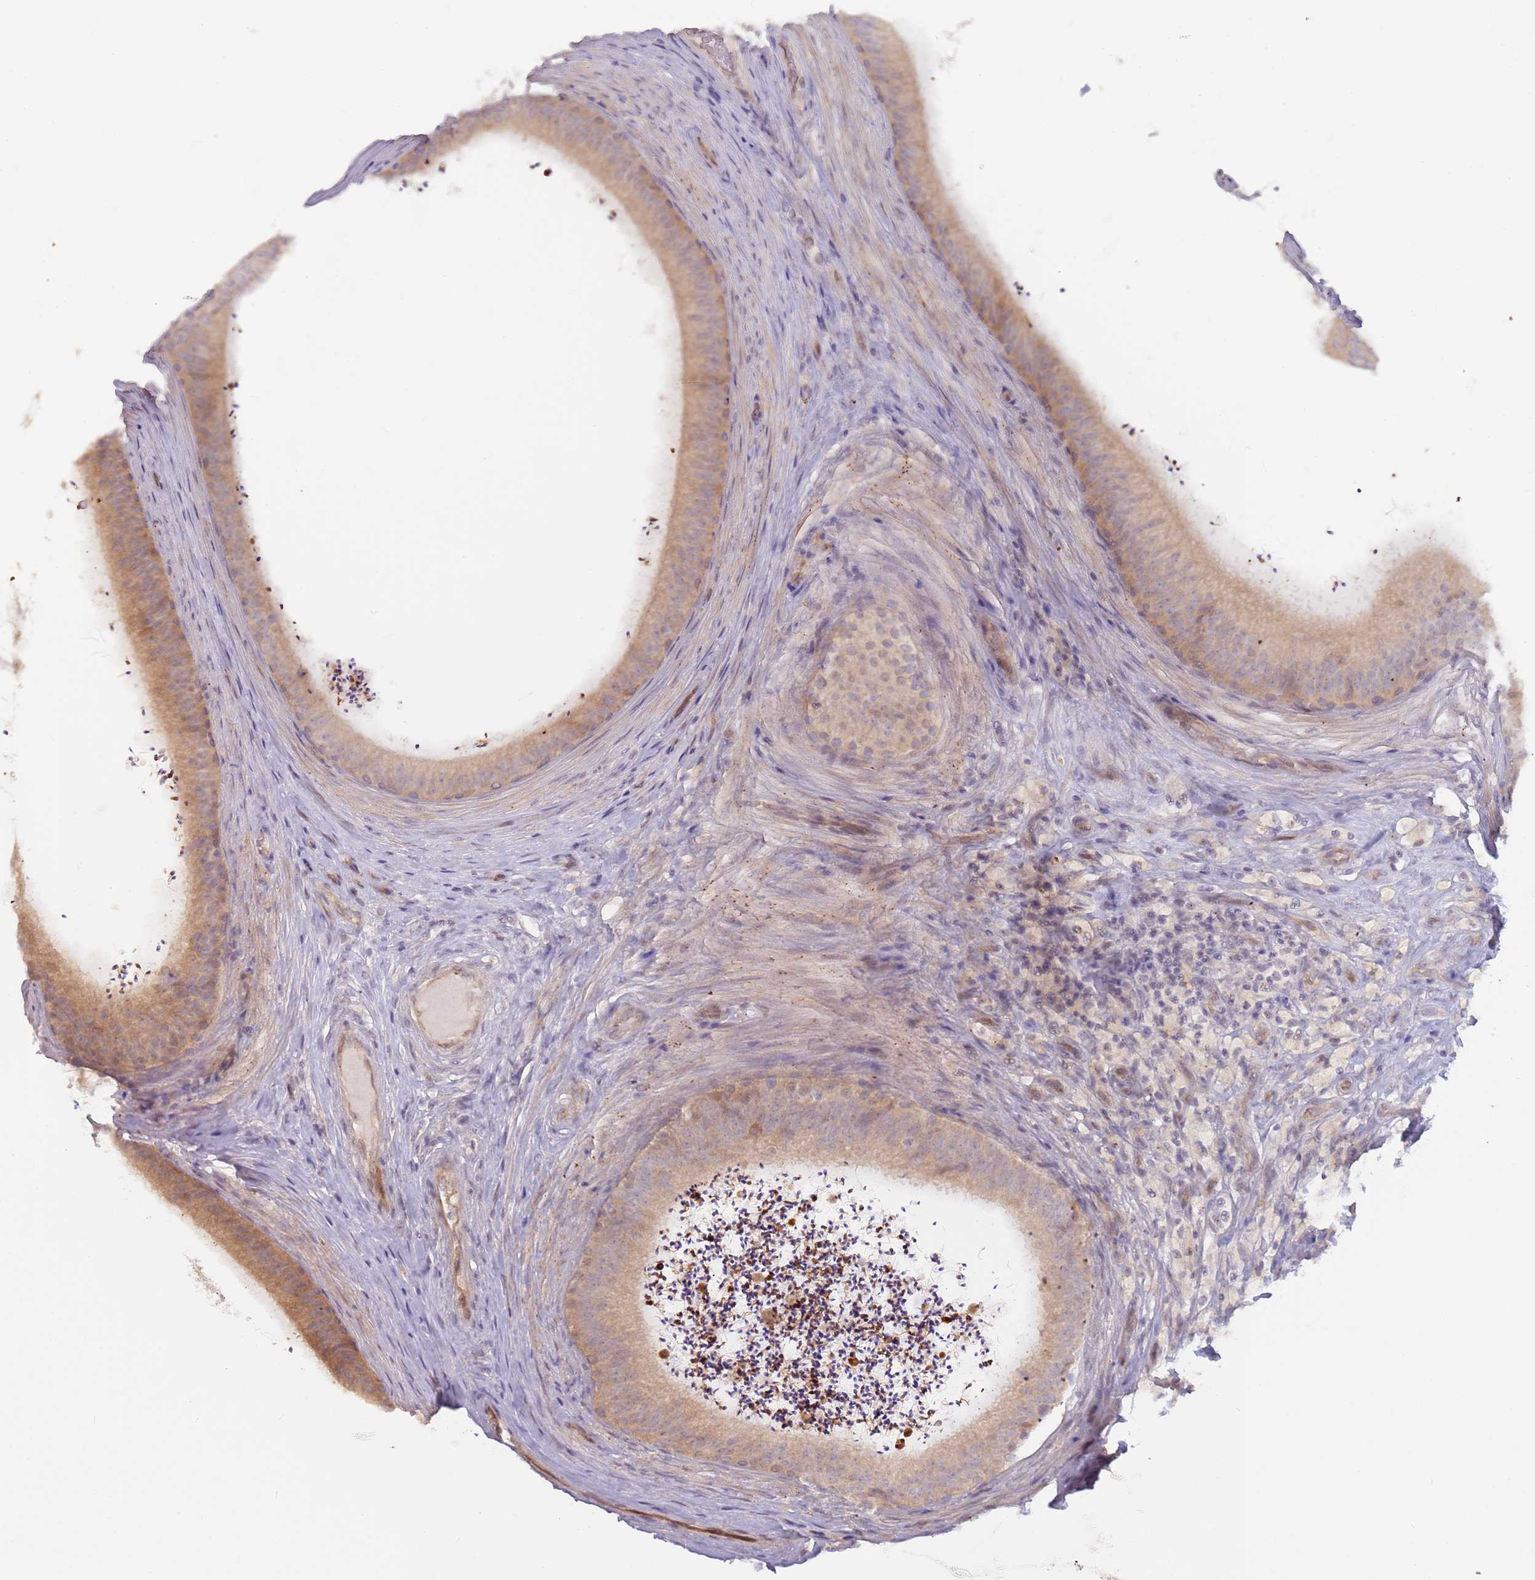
{"staining": {"intensity": "moderate", "quantity": ">75%", "location": "cytoplasmic/membranous"}, "tissue": "epididymis", "cell_type": "Glandular cells", "image_type": "normal", "snomed": [{"axis": "morphology", "description": "Normal tissue, NOS"}, {"axis": "topography", "description": "Testis"}, {"axis": "topography", "description": "Epididymis"}], "caption": "Immunohistochemical staining of unremarkable human epididymis displays >75% levels of moderate cytoplasmic/membranous protein staining in about >75% of glandular cells. (Stains: DAB in brown, nuclei in blue, Microscopy: brightfield microscopy at high magnification).", "gene": "LDHD", "patient": {"sex": "male", "age": 41}}